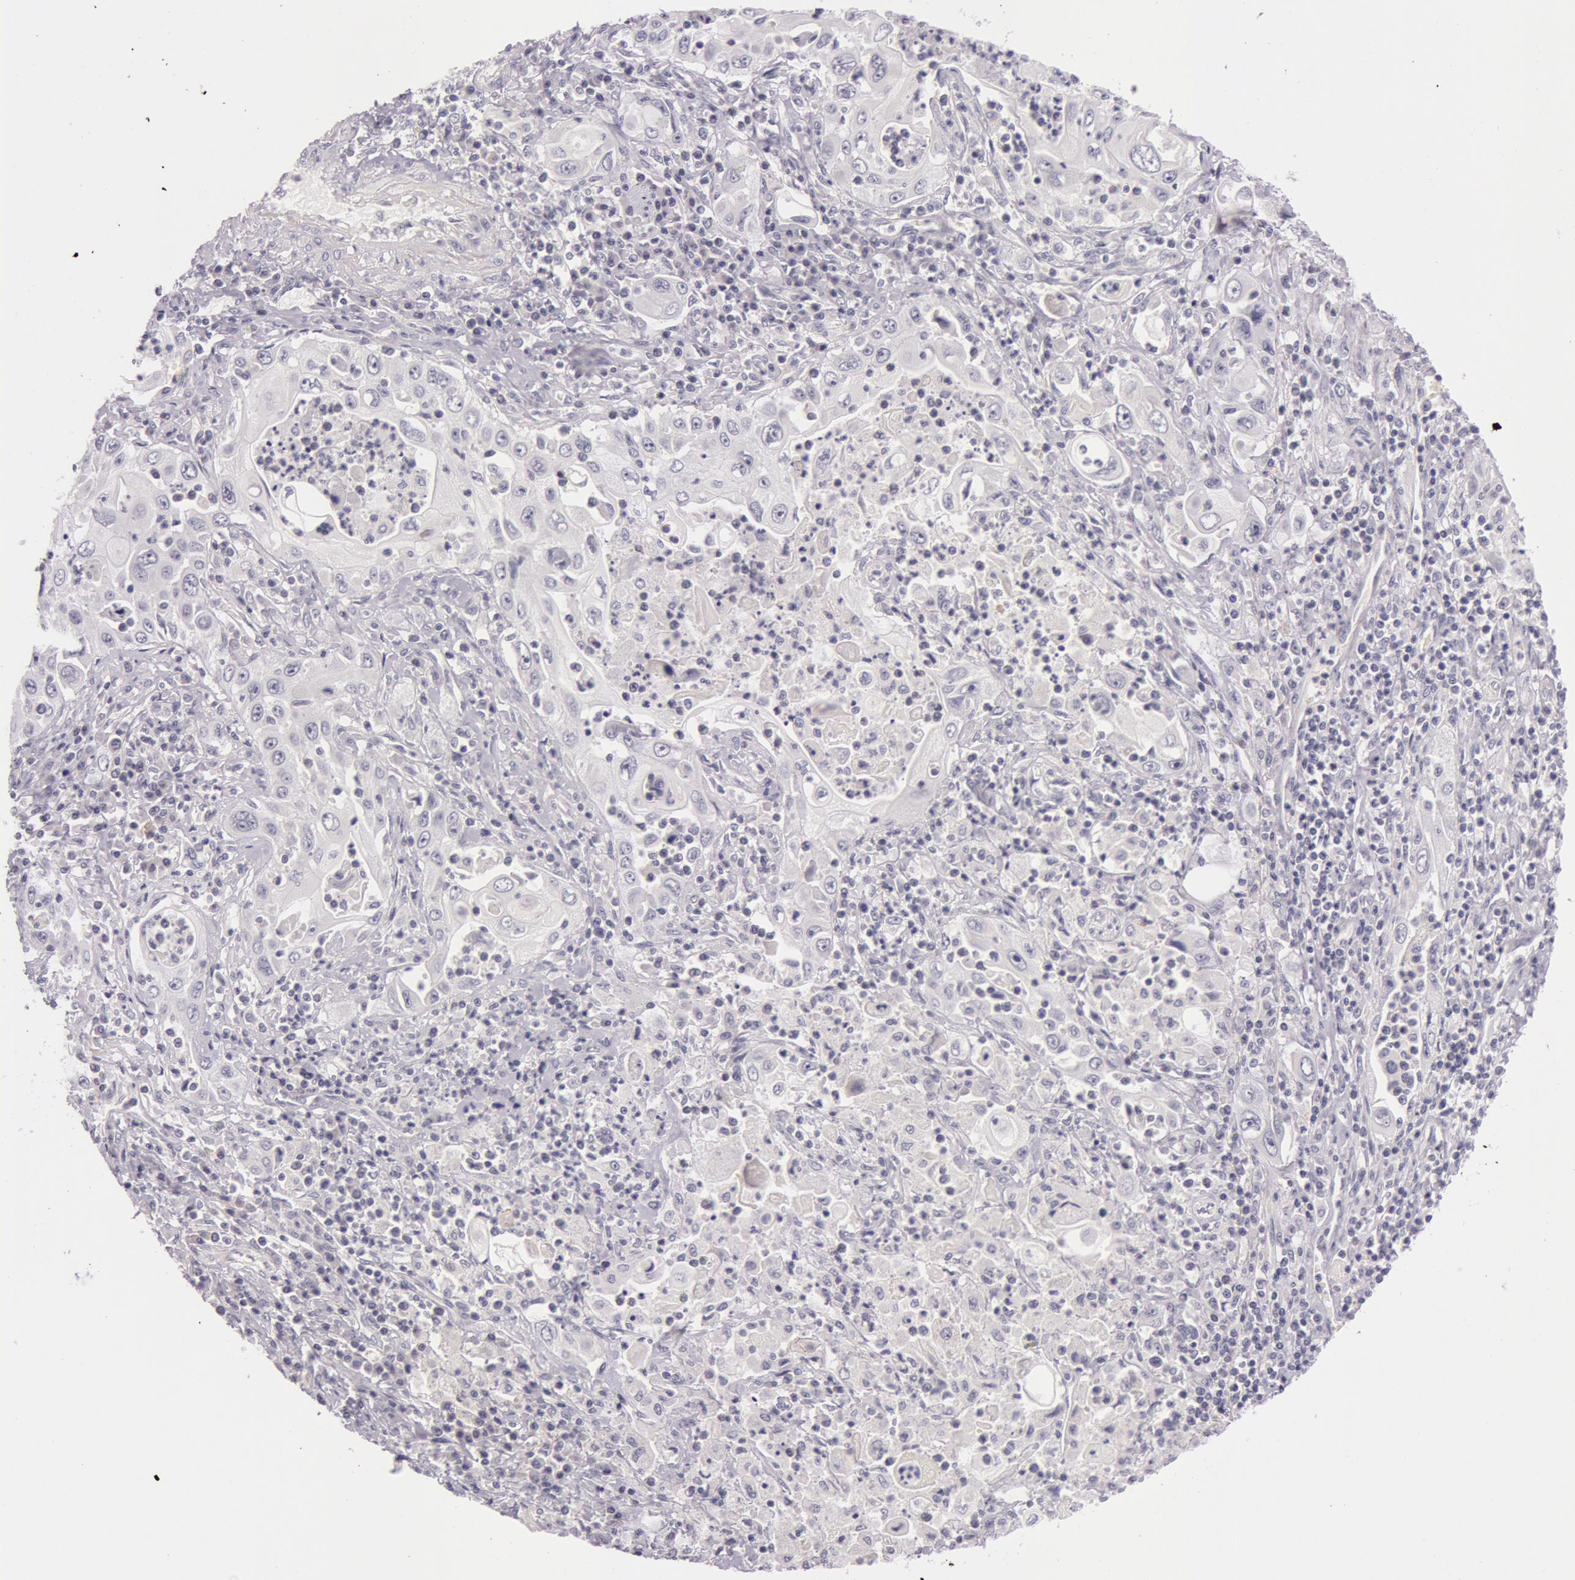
{"staining": {"intensity": "negative", "quantity": "none", "location": "none"}, "tissue": "pancreatic cancer", "cell_type": "Tumor cells", "image_type": "cancer", "snomed": [{"axis": "morphology", "description": "Adenocarcinoma, NOS"}, {"axis": "topography", "description": "Pancreas"}], "caption": "This is an IHC histopathology image of pancreatic cancer (adenocarcinoma). There is no positivity in tumor cells.", "gene": "RBMY1F", "patient": {"sex": "male", "age": 70}}